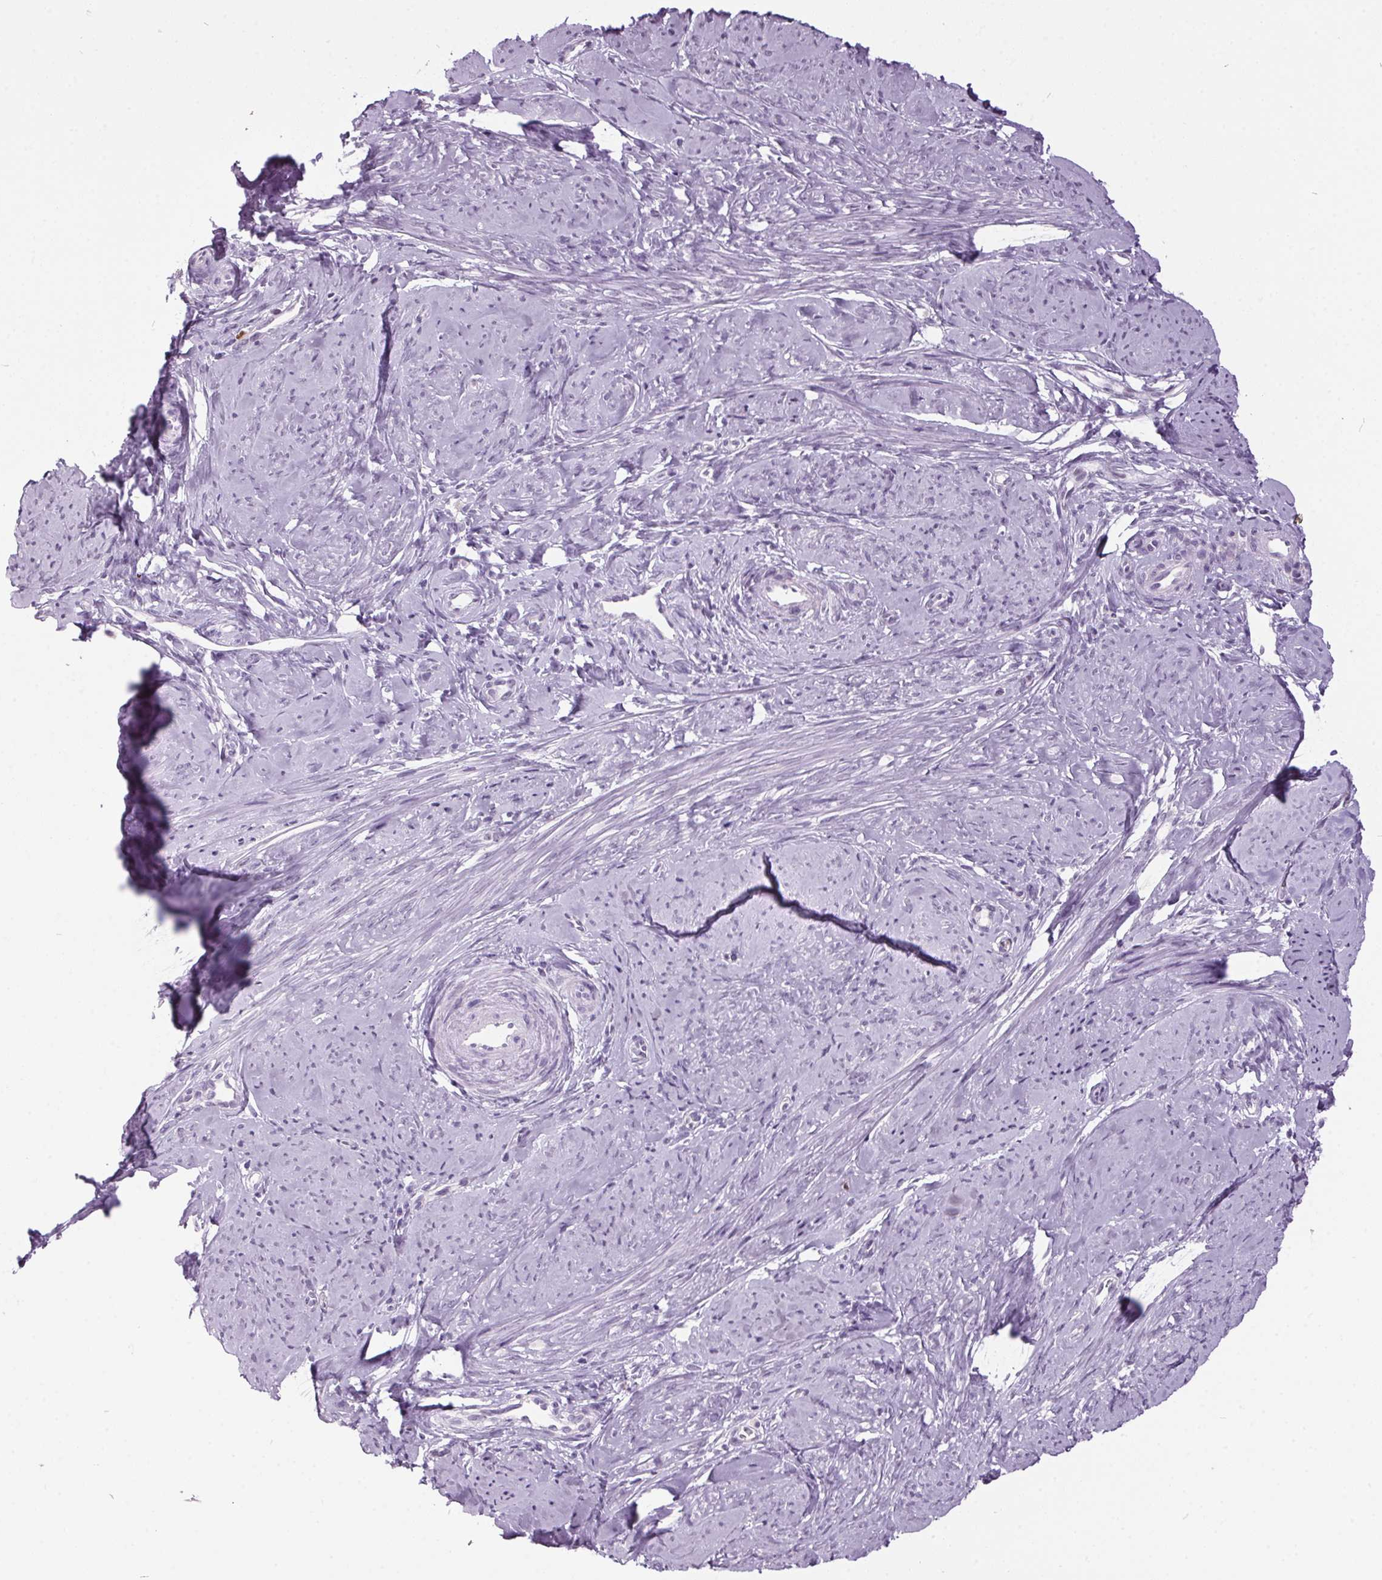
{"staining": {"intensity": "negative", "quantity": "none", "location": "none"}, "tissue": "smooth muscle", "cell_type": "Smooth muscle cells", "image_type": "normal", "snomed": [{"axis": "morphology", "description": "Normal tissue, NOS"}, {"axis": "topography", "description": "Smooth muscle"}], "caption": "A high-resolution micrograph shows immunohistochemistry staining of normal smooth muscle, which displays no significant expression in smooth muscle cells.", "gene": "ODAD2", "patient": {"sex": "female", "age": 48}}